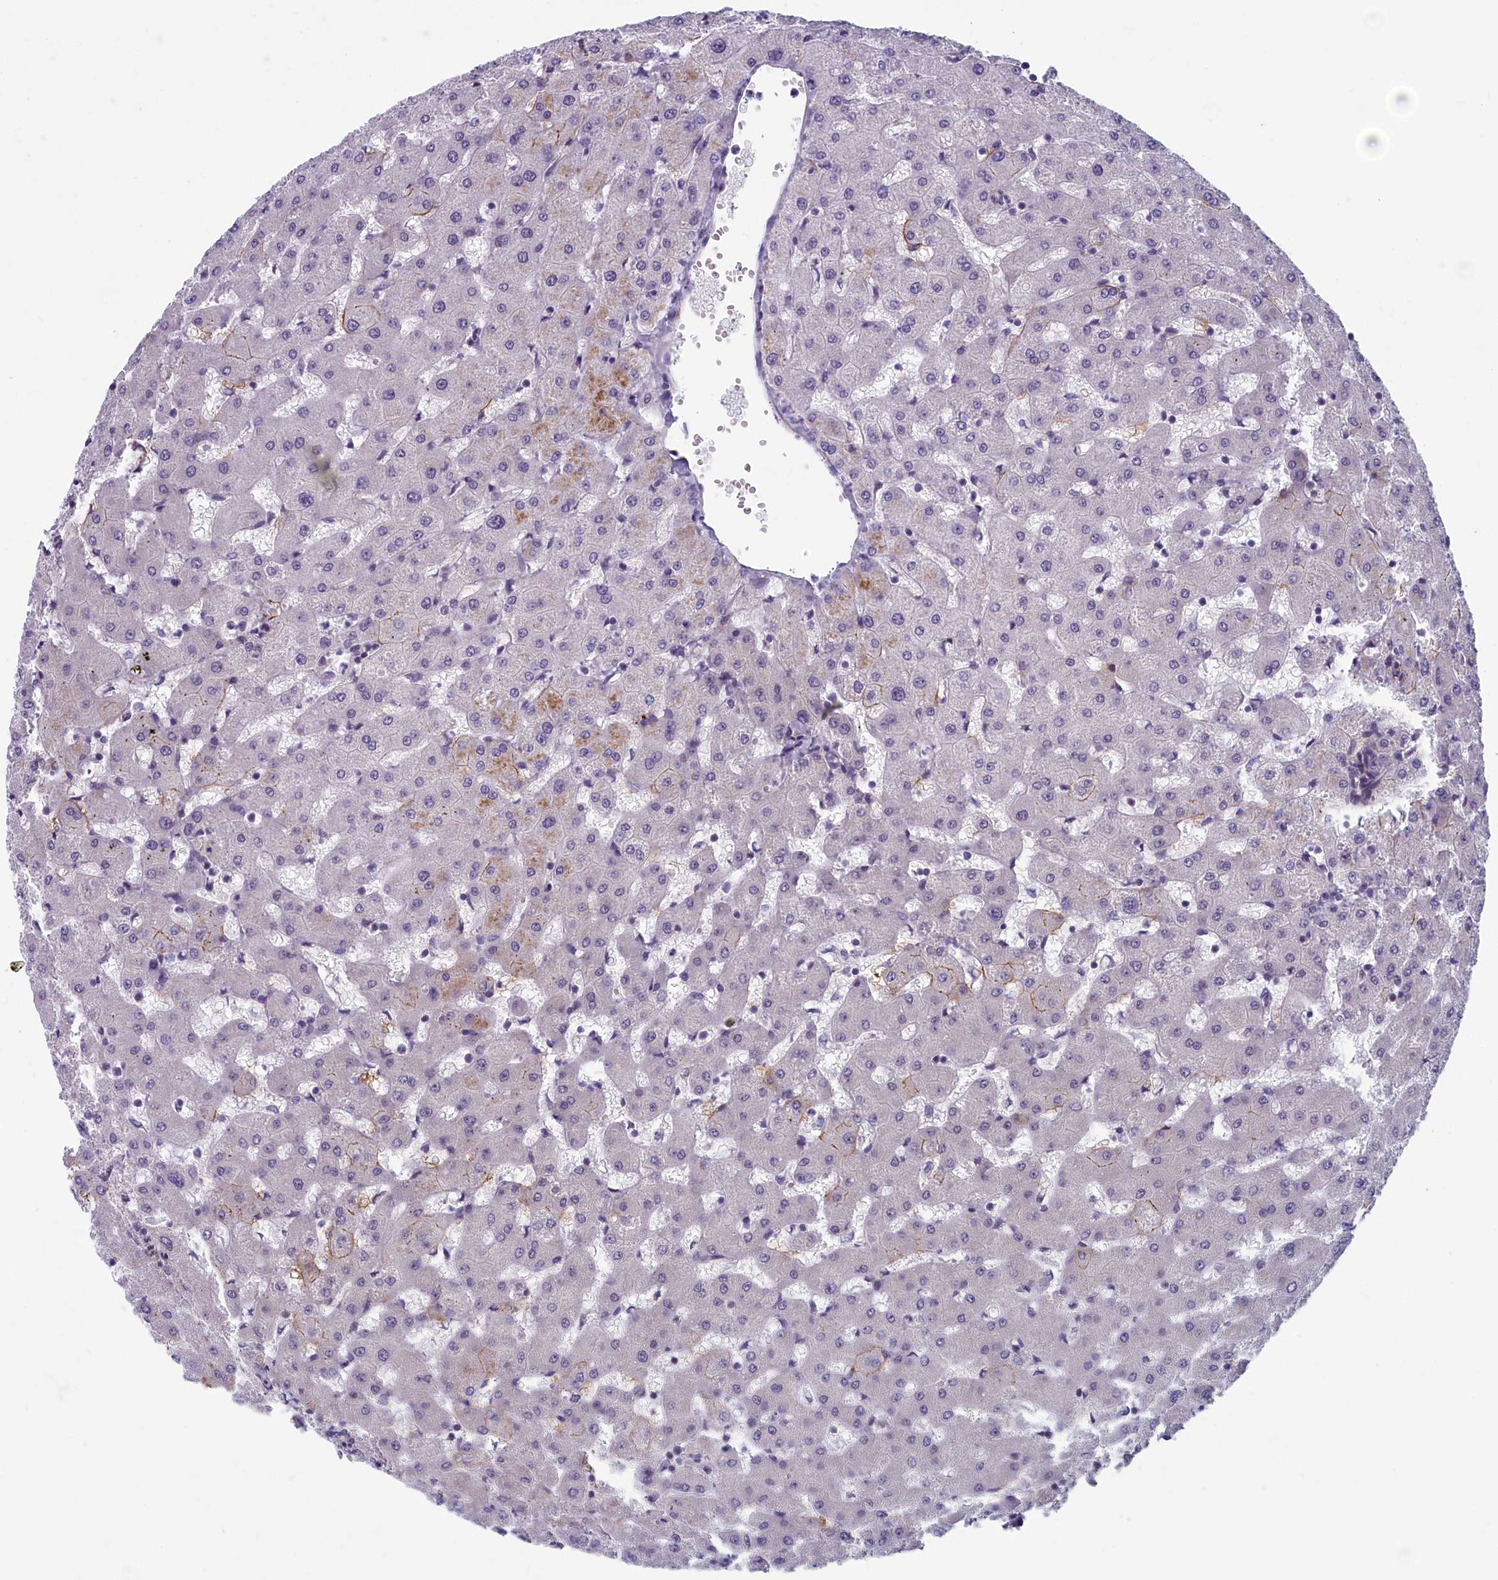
{"staining": {"intensity": "negative", "quantity": "none", "location": "none"}, "tissue": "liver", "cell_type": "Cholangiocytes", "image_type": "normal", "snomed": [{"axis": "morphology", "description": "Normal tissue, NOS"}, {"axis": "topography", "description": "Liver"}], "caption": "IHC histopathology image of unremarkable liver: liver stained with DAB shows no significant protein expression in cholangiocytes. (Brightfield microscopy of DAB immunohistochemistry (IHC) at high magnification).", "gene": "CNEP1R1", "patient": {"sex": "female", "age": 63}}